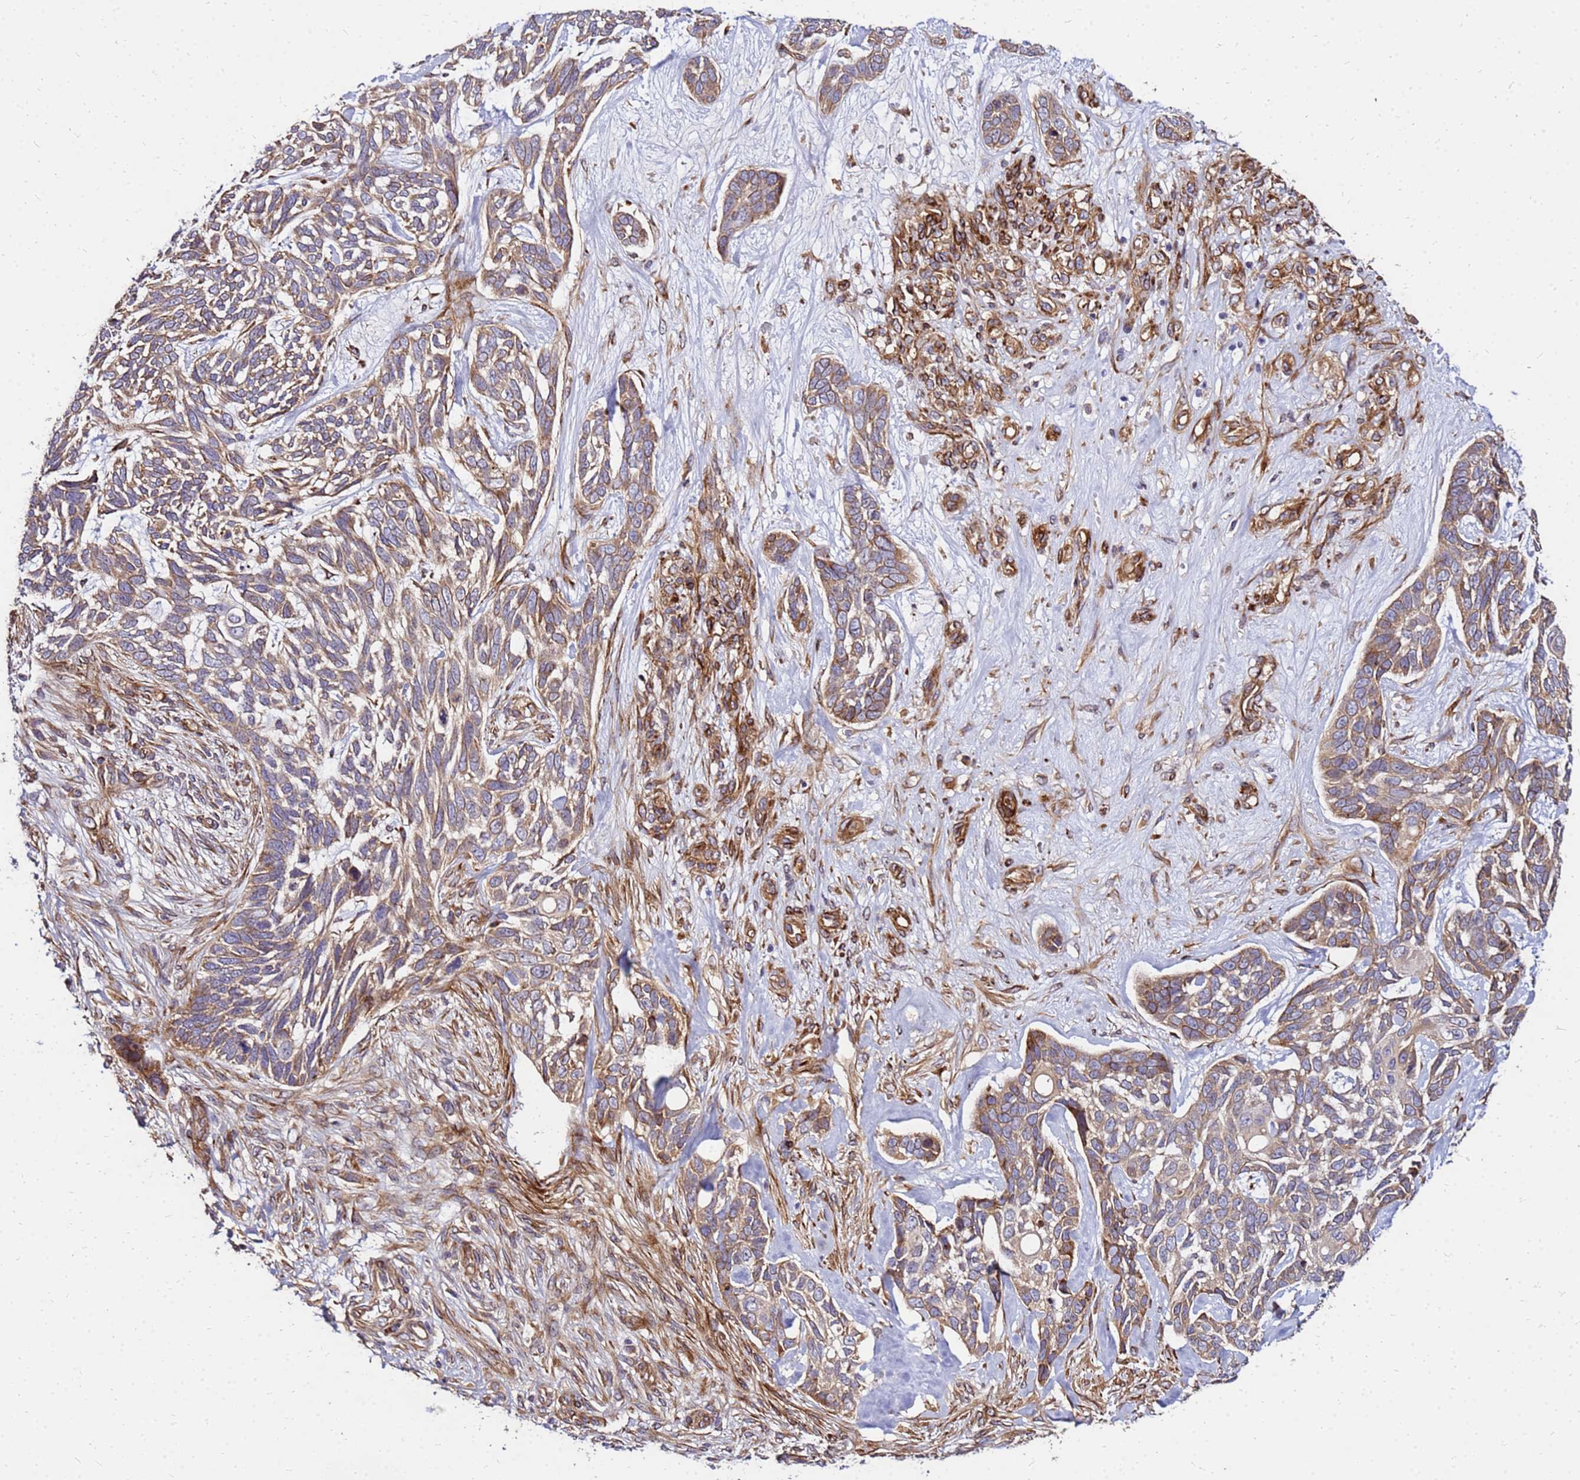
{"staining": {"intensity": "moderate", "quantity": ">75%", "location": "cytoplasmic/membranous"}, "tissue": "skin cancer", "cell_type": "Tumor cells", "image_type": "cancer", "snomed": [{"axis": "morphology", "description": "Basal cell carcinoma"}, {"axis": "topography", "description": "Skin"}], "caption": "A brown stain highlights moderate cytoplasmic/membranous expression of a protein in skin cancer tumor cells. The staining is performed using DAB (3,3'-diaminobenzidine) brown chromogen to label protein expression. The nuclei are counter-stained blue using hematoxylin.", "gene": "WWC2", "patient": {"sex": "male", "age": 88}}